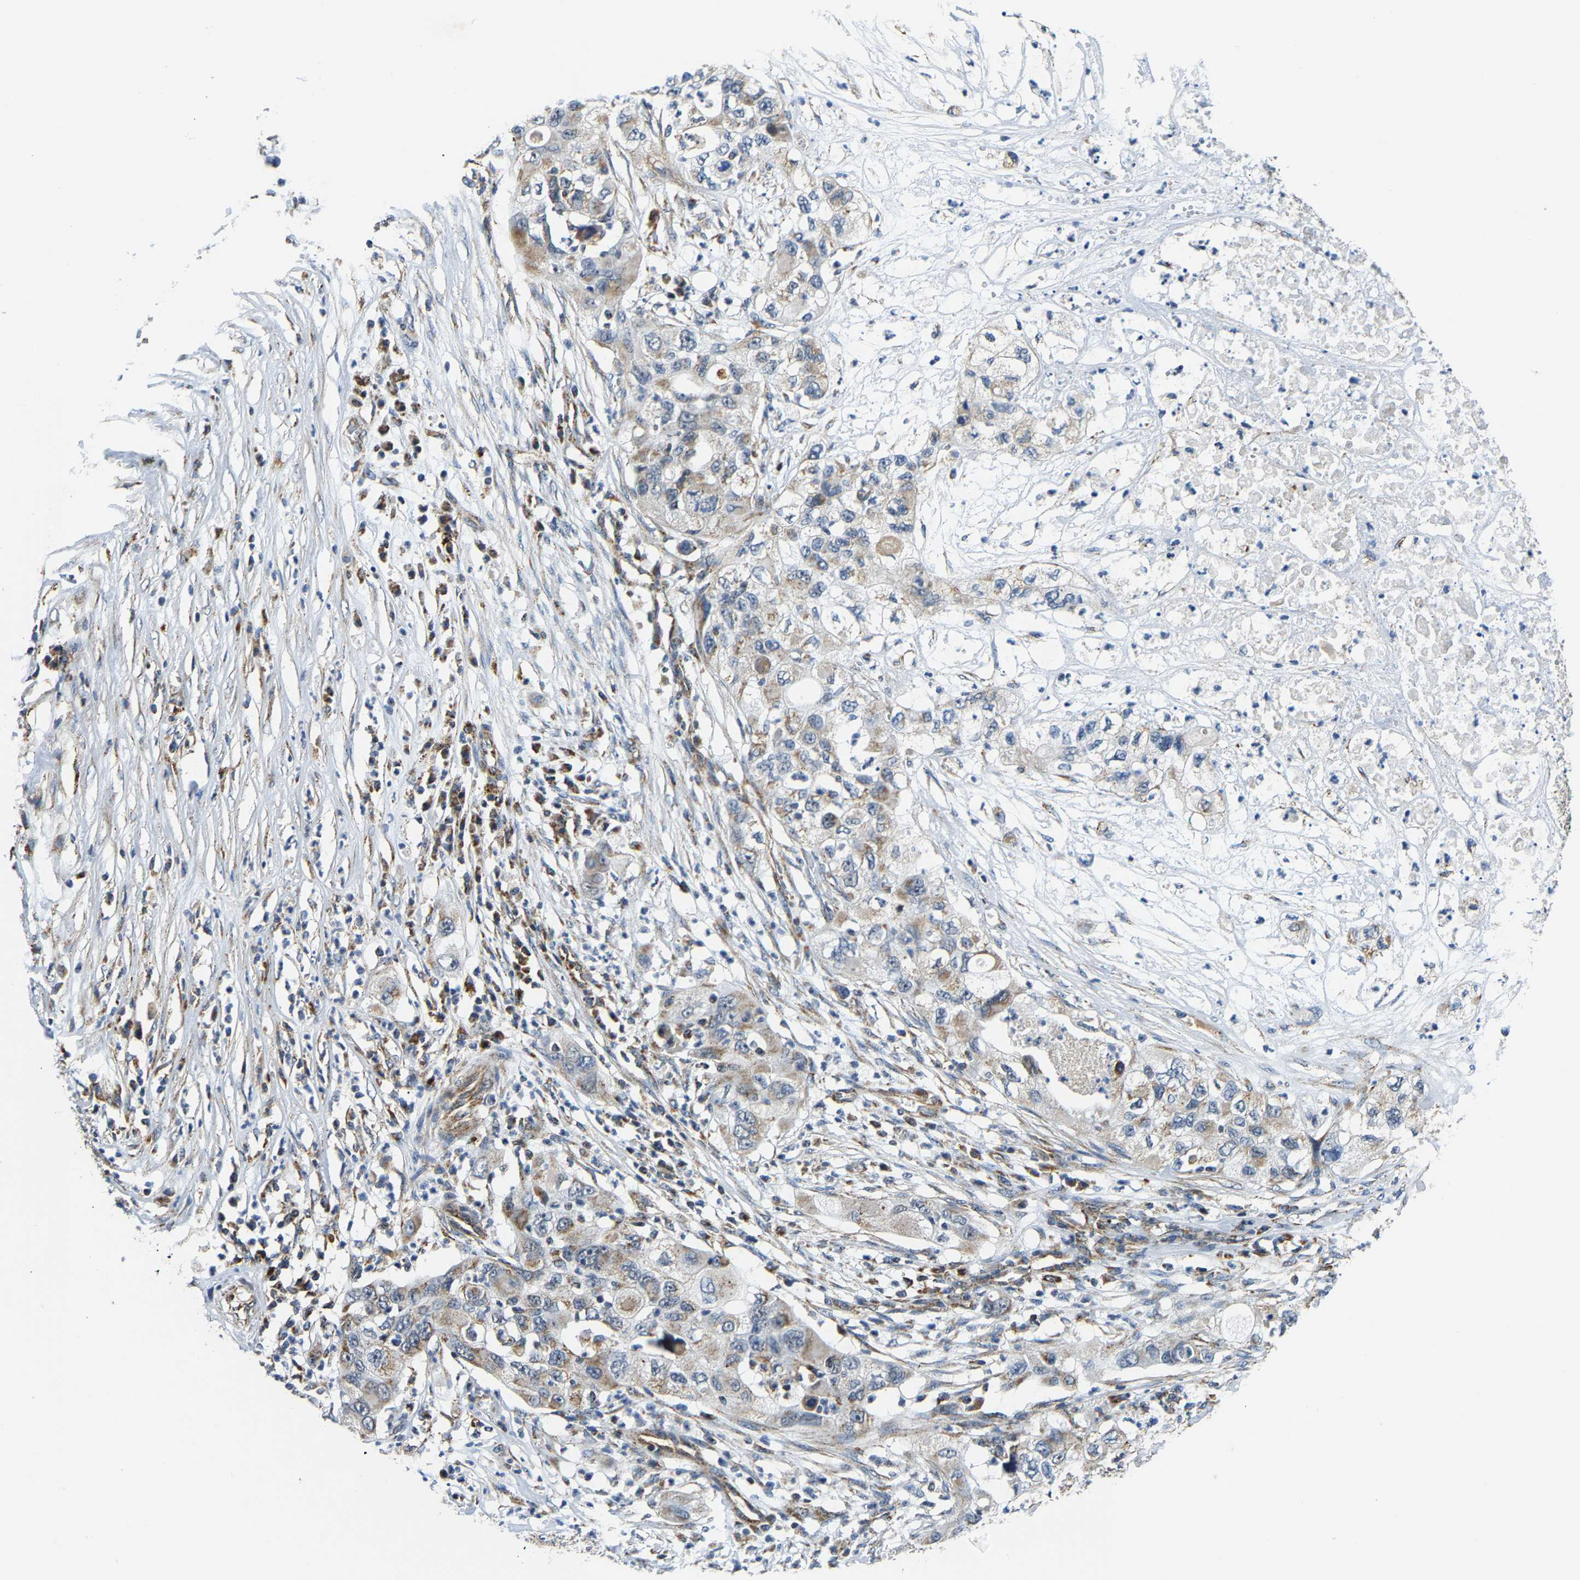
{"staining": {"intensity": "weak", "quantity": "25%-75%", "location": "cytoplasmic/membranous"}, "tissue": "pancreatic cancer", "cell_type": "Tumor cells", "image_type": "cancer", "snomed": [{"axis": "morphology", "description": "Adenocarcinoma, NOS"}, {"axis": "topography", "description": "Pancreas"}], "caption": "Immunohistochemical staining of human pancreatic adenocarcinoma reveals weak cytoplasmic/membranous protein positivity in approximately 25%-75% of tumor cells. The staining was performed using DAB to visualize the protein expression in brown, while the nuclei were stained in blue with hematoxylin (Magnification: 20x).", "gene": "GIMAP7", "patient": {"sex": "female", "age": 78}}